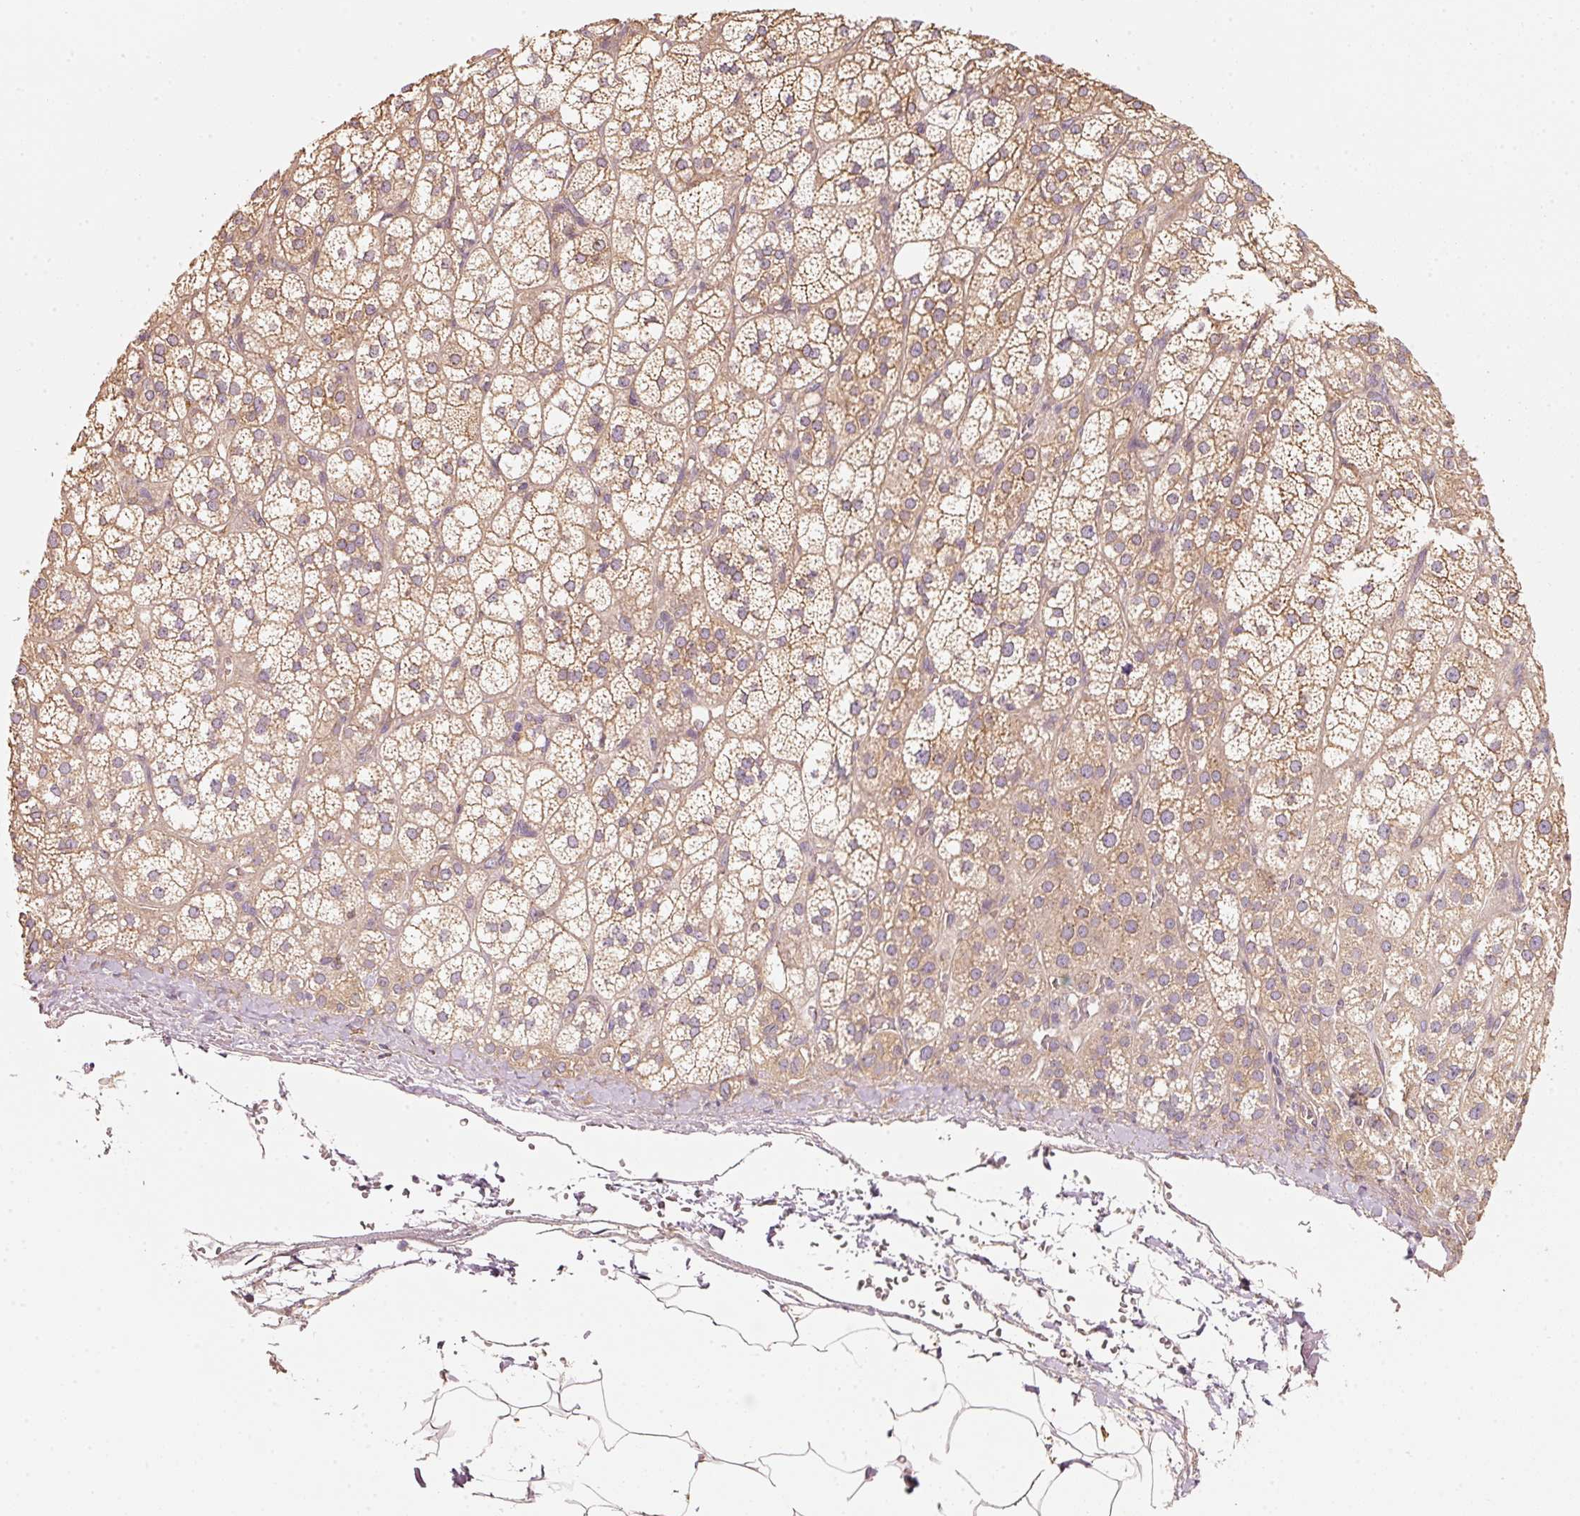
{"staining": {"intensity": "weak", "quantity": ">75%", "location": "cytoplasmic/membranous"}, "tissue": "adrenal gland", "cell_type": "Glandular cells", "image_type": "normal", "snomed": [{"axis": "morphology", "description": "Normal tissue, NOS"}, {"axis": "topography", "description": "Adrenal gland"}], "caption": "Normal adrenal gland displays weak cytoplasmic/membranous positivity in about >75% of glandular cells, visualized by immunohistochemistry.", "gene": "CEP95", "patient": {"sex": "female", "age": 60}}